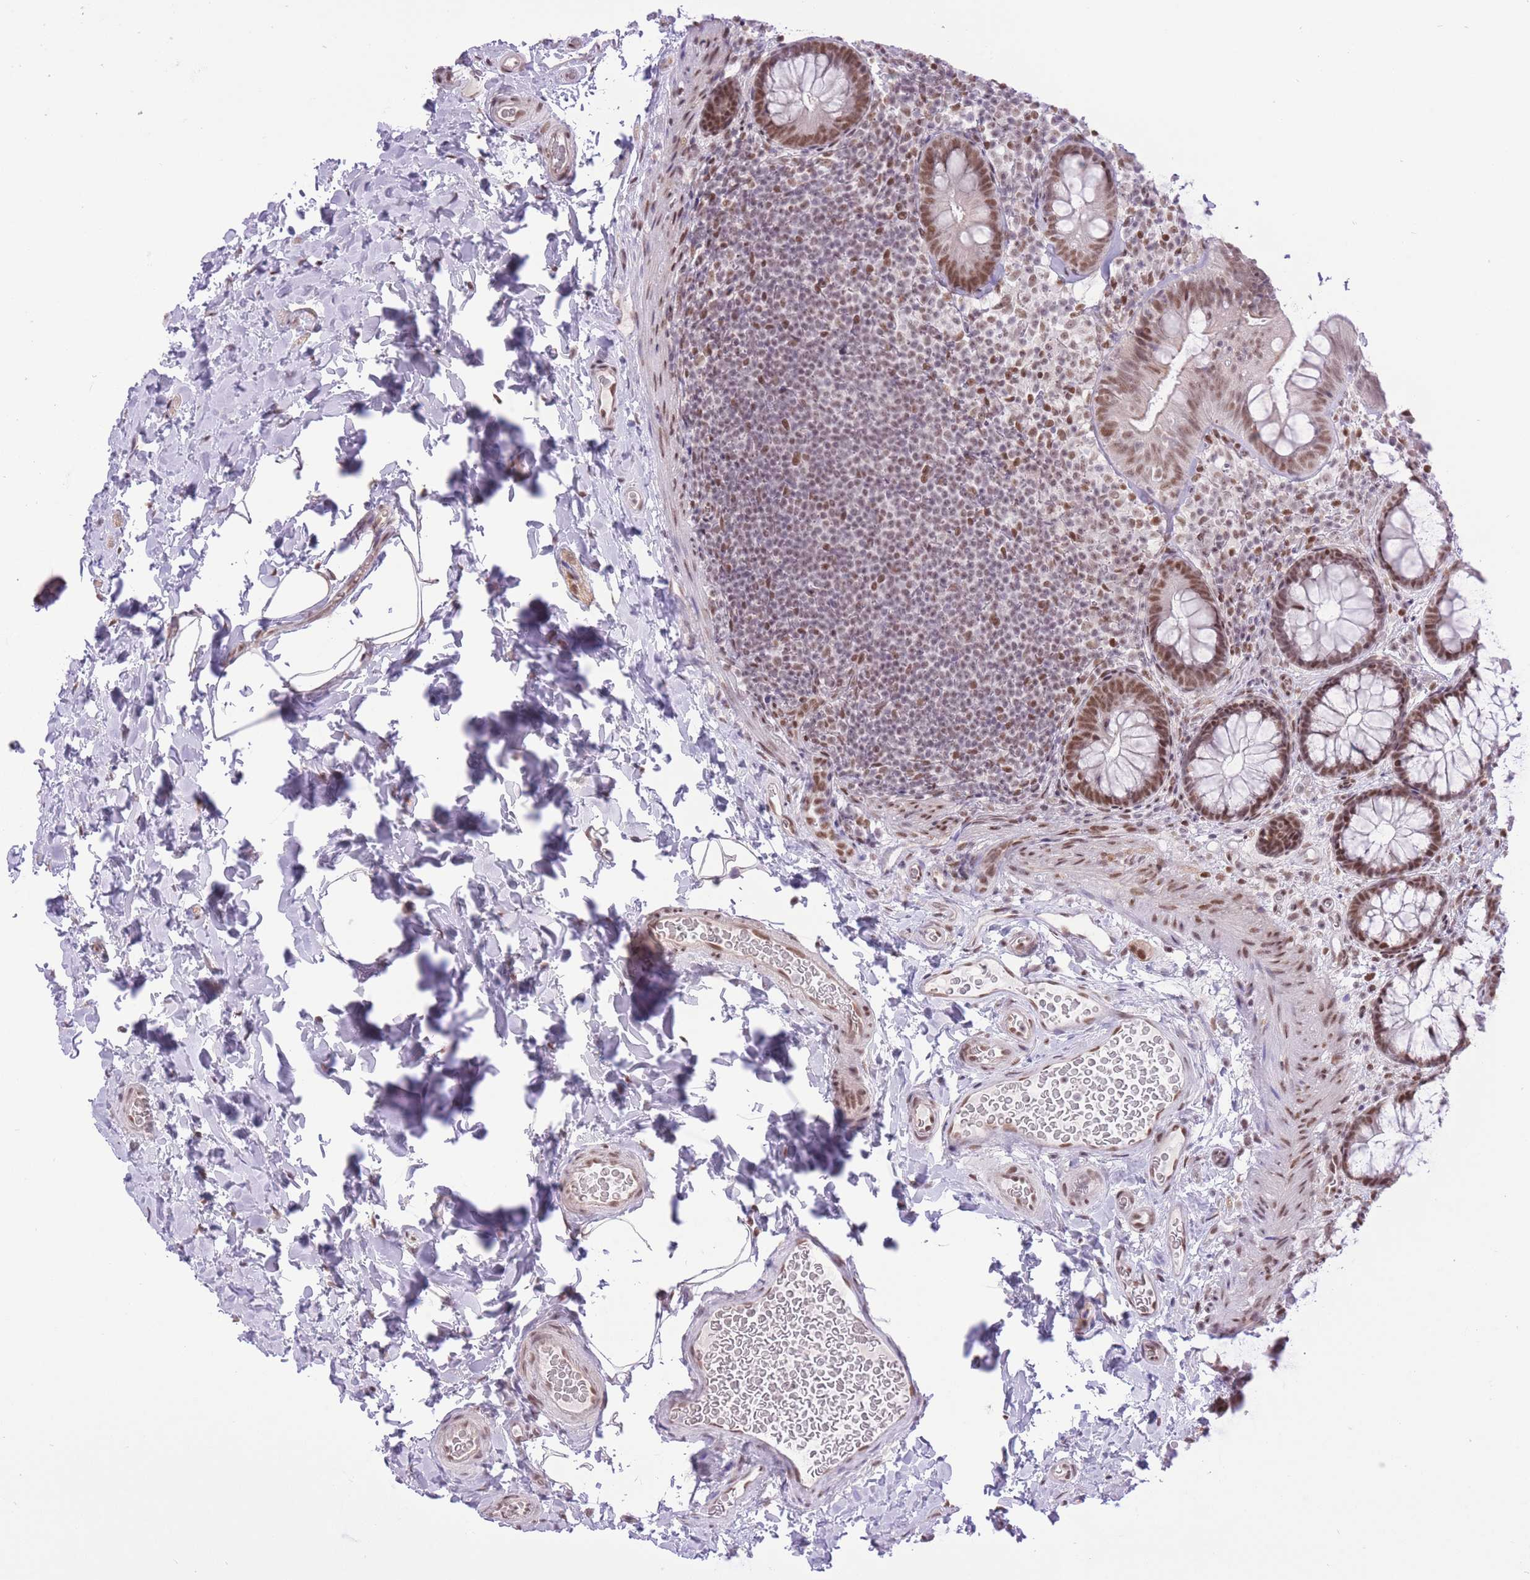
{"staining": {"intensity": "moderate", "quantity": ">75%", "location": "nuclear"}, "tissue": "colon", "cell_type": "Endothelial cells", "image_type": "normal", "snomed": [{"axis": "morphology", "description": "Normal tissue, NOS"}, {"axis": "topography", "description": "Colon"}], "caption": "Protein expression analysis of normal human colon reveals moderate nuclear positivity in about >75% of endothelial cells.", "gene": "ZBED5", "patient": {"sex": "male", "age": 46}}